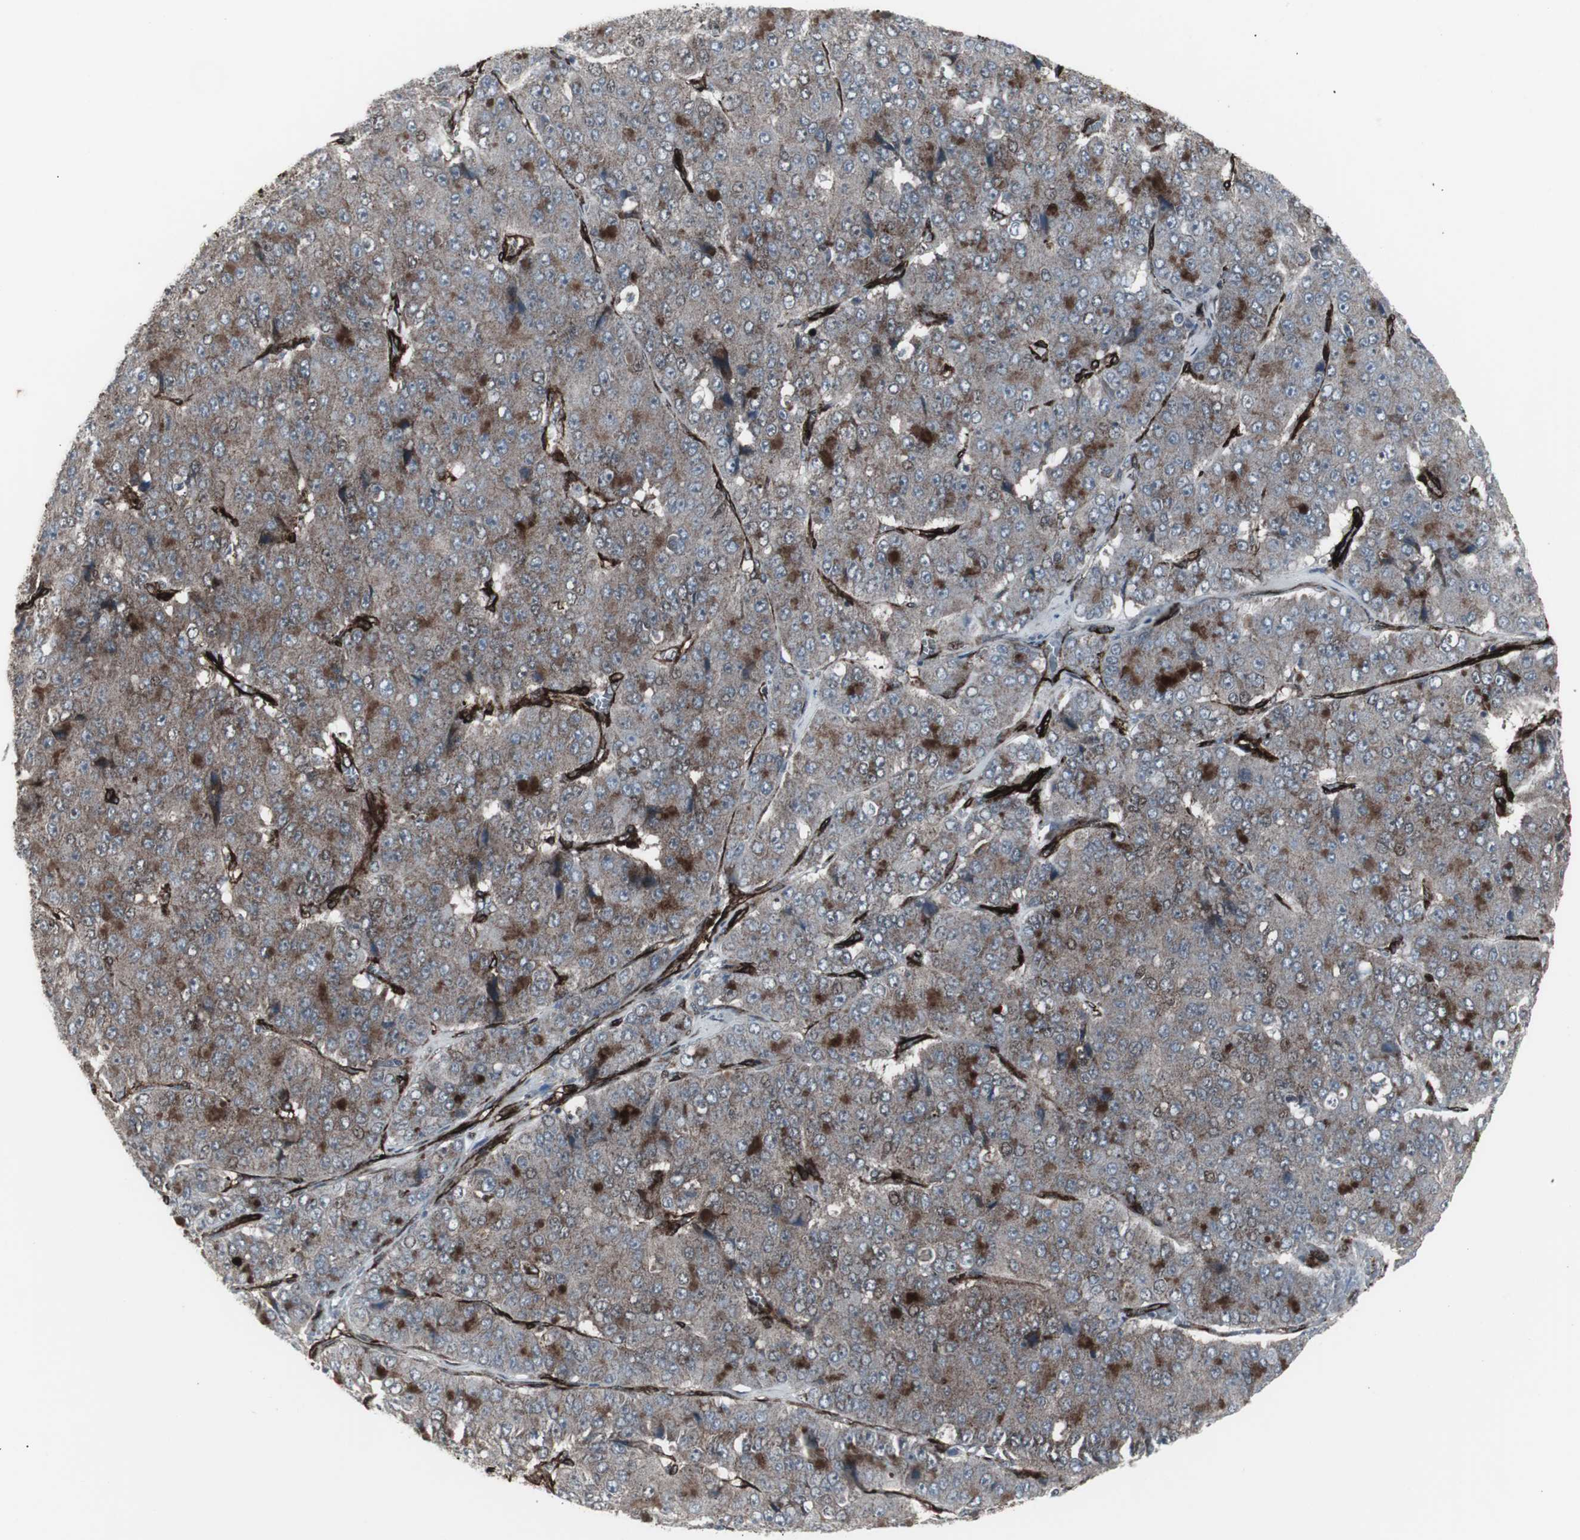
{"staining": {"intensity": "weak", "quantity": "25%-75%", "location": "cytoplasmic/membranous"}, "tissue": "pancreatic cancer", "cell_type": "Tumor cells", "image_type": "cancer", "snomed": [{"axis": "morphology", "description": "Adenocarcinoma, NOS"}, {"axis": "topography", "description": "Pancreas"}], "caption": "Immunohistochemistry image of pancreatic adenocarcinoma stained for a protein (brown), which exhibits low levels of weak cytoplasmic/membranous expression in about 25%-75% of tumor cells.", "gene": "PDGFA", "patient": {"sex": "male", "age": 50}}